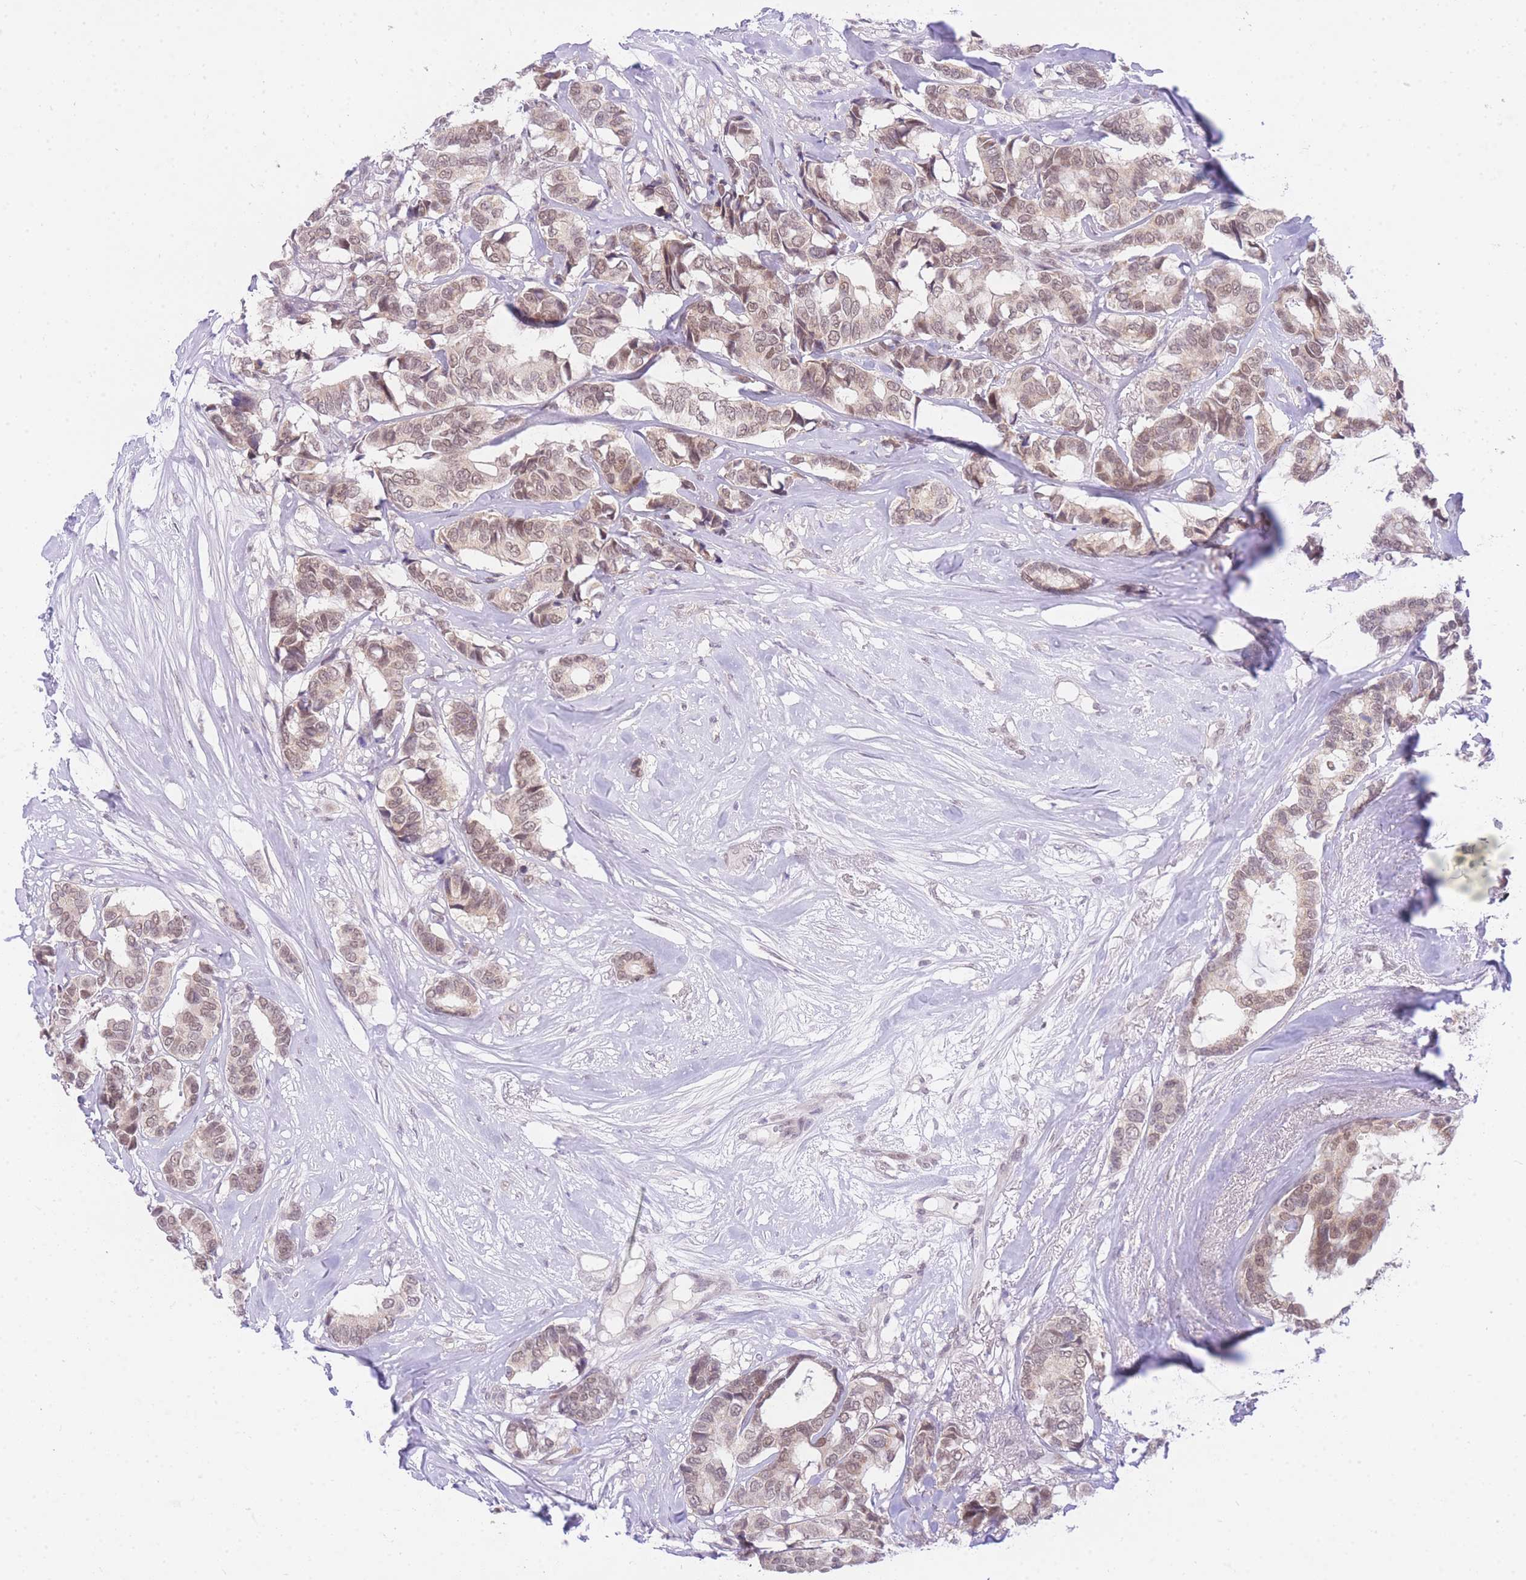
{"staining": {"intensity": "moderate", "quantity": ">75%", "location": "nuclear"}, "tissue": "breast cancer", "cell_type": "Tumor cells", "image_type": "cancer", "snomed": [{"axis": "morphology", "description": "Duct carcinoma"}, {"axis": "topography", "description": "Breast"}], "caption": "Brown immunohistochemical staining in human breast cancer displays moderate nuclear positivity in approximately >75% of tumor cells.", "gene": "UBXN7", "patient": {"sex": "female", "age": 87}}